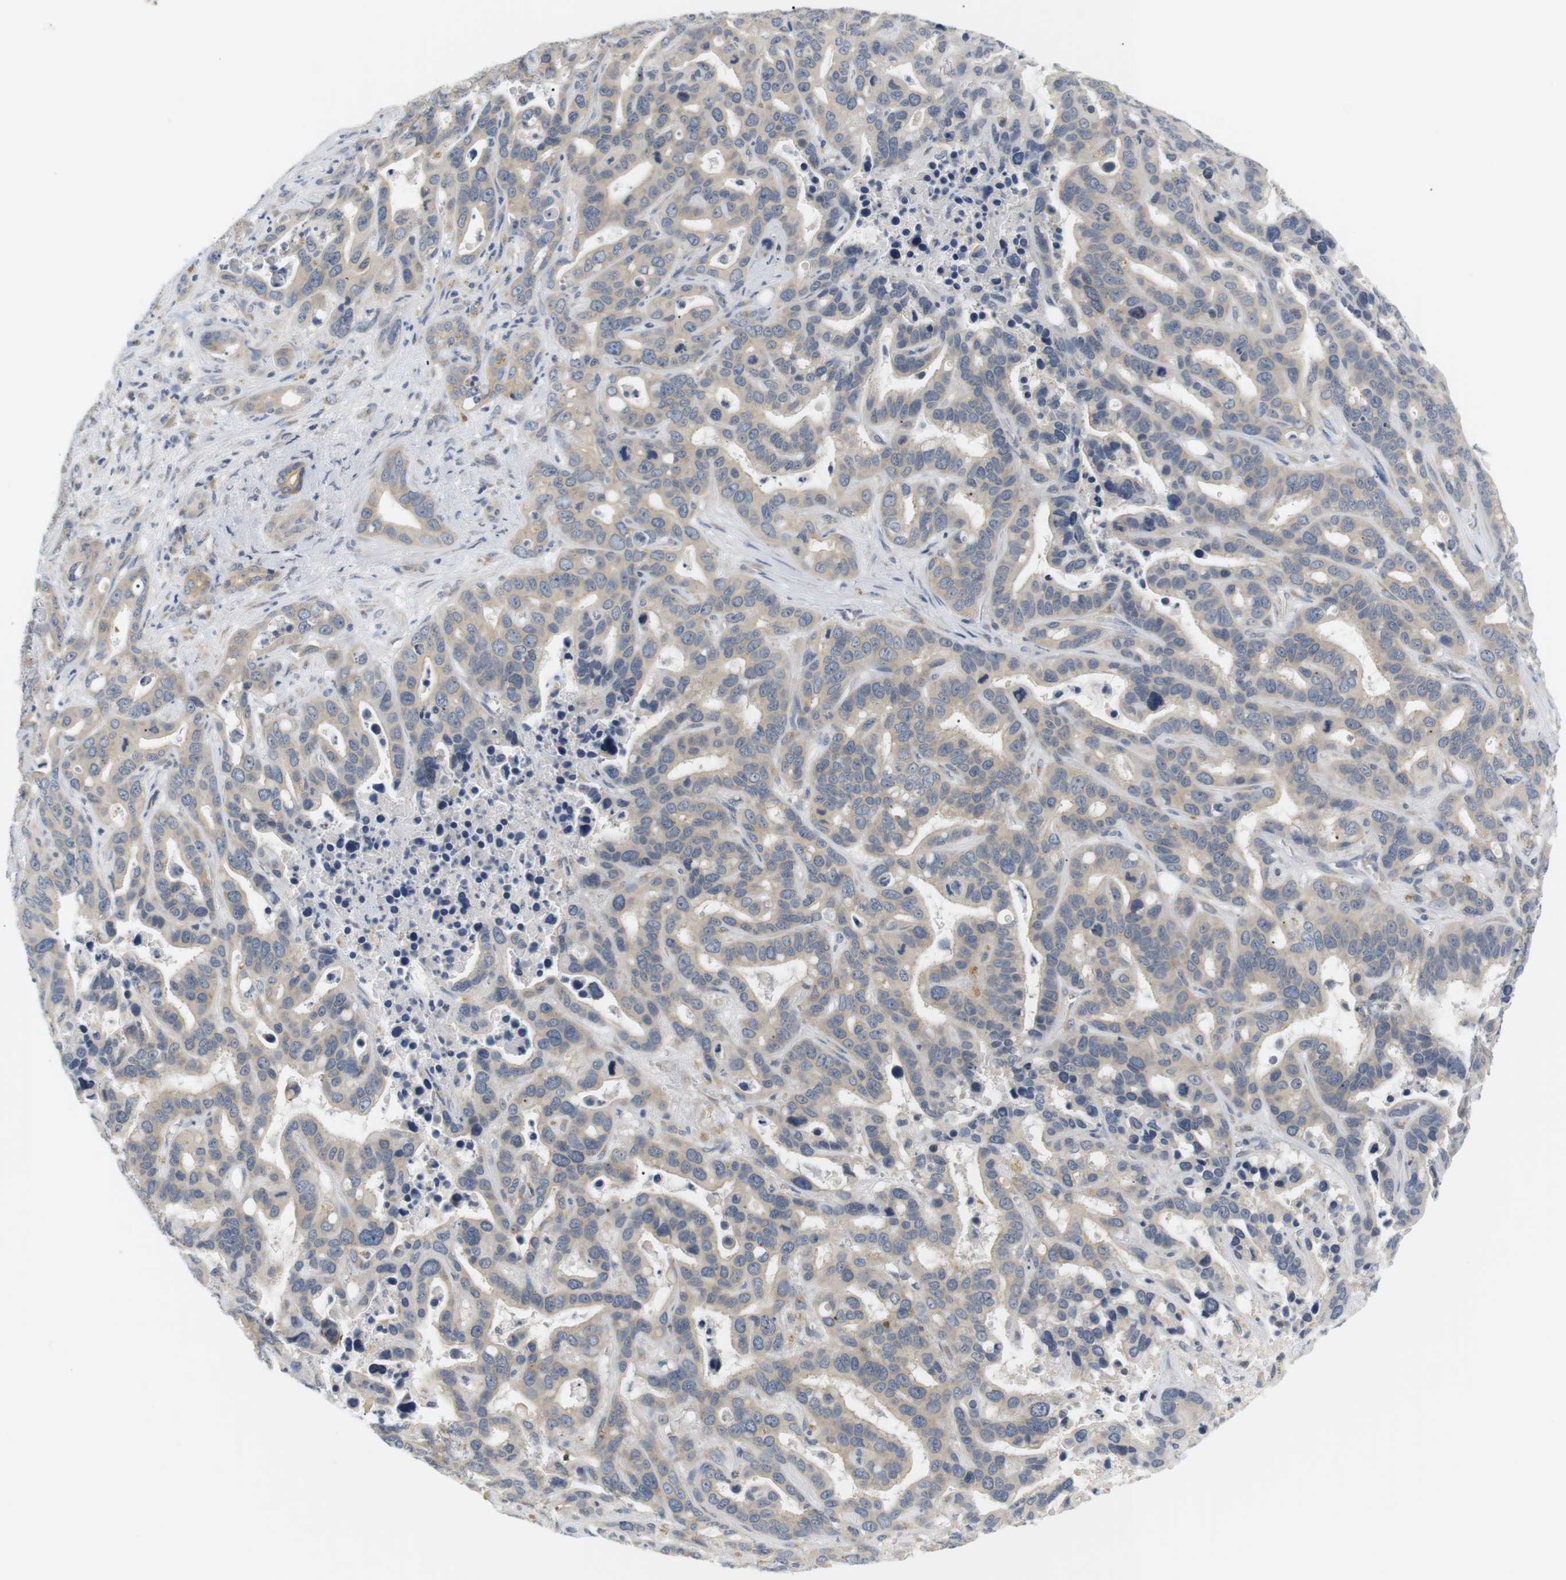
{"staining": {"intensity": "negative", "quantity": "none", "location": "none"}, "tissue": "liver cancer", "cell_type": "Tumor cells", "image_type": "cancer", "snomed": [{"axis": "morphology", "description": "Cholangiocarcinoma"}, {"axis": "topography", "description": "Liver"}], "caption": "Tumor cells show no significant protein expression in liver cancer (cholangiocarcinoma).", "gene": "EVA1C", "patient": {"sex": "female", "age": 65}}